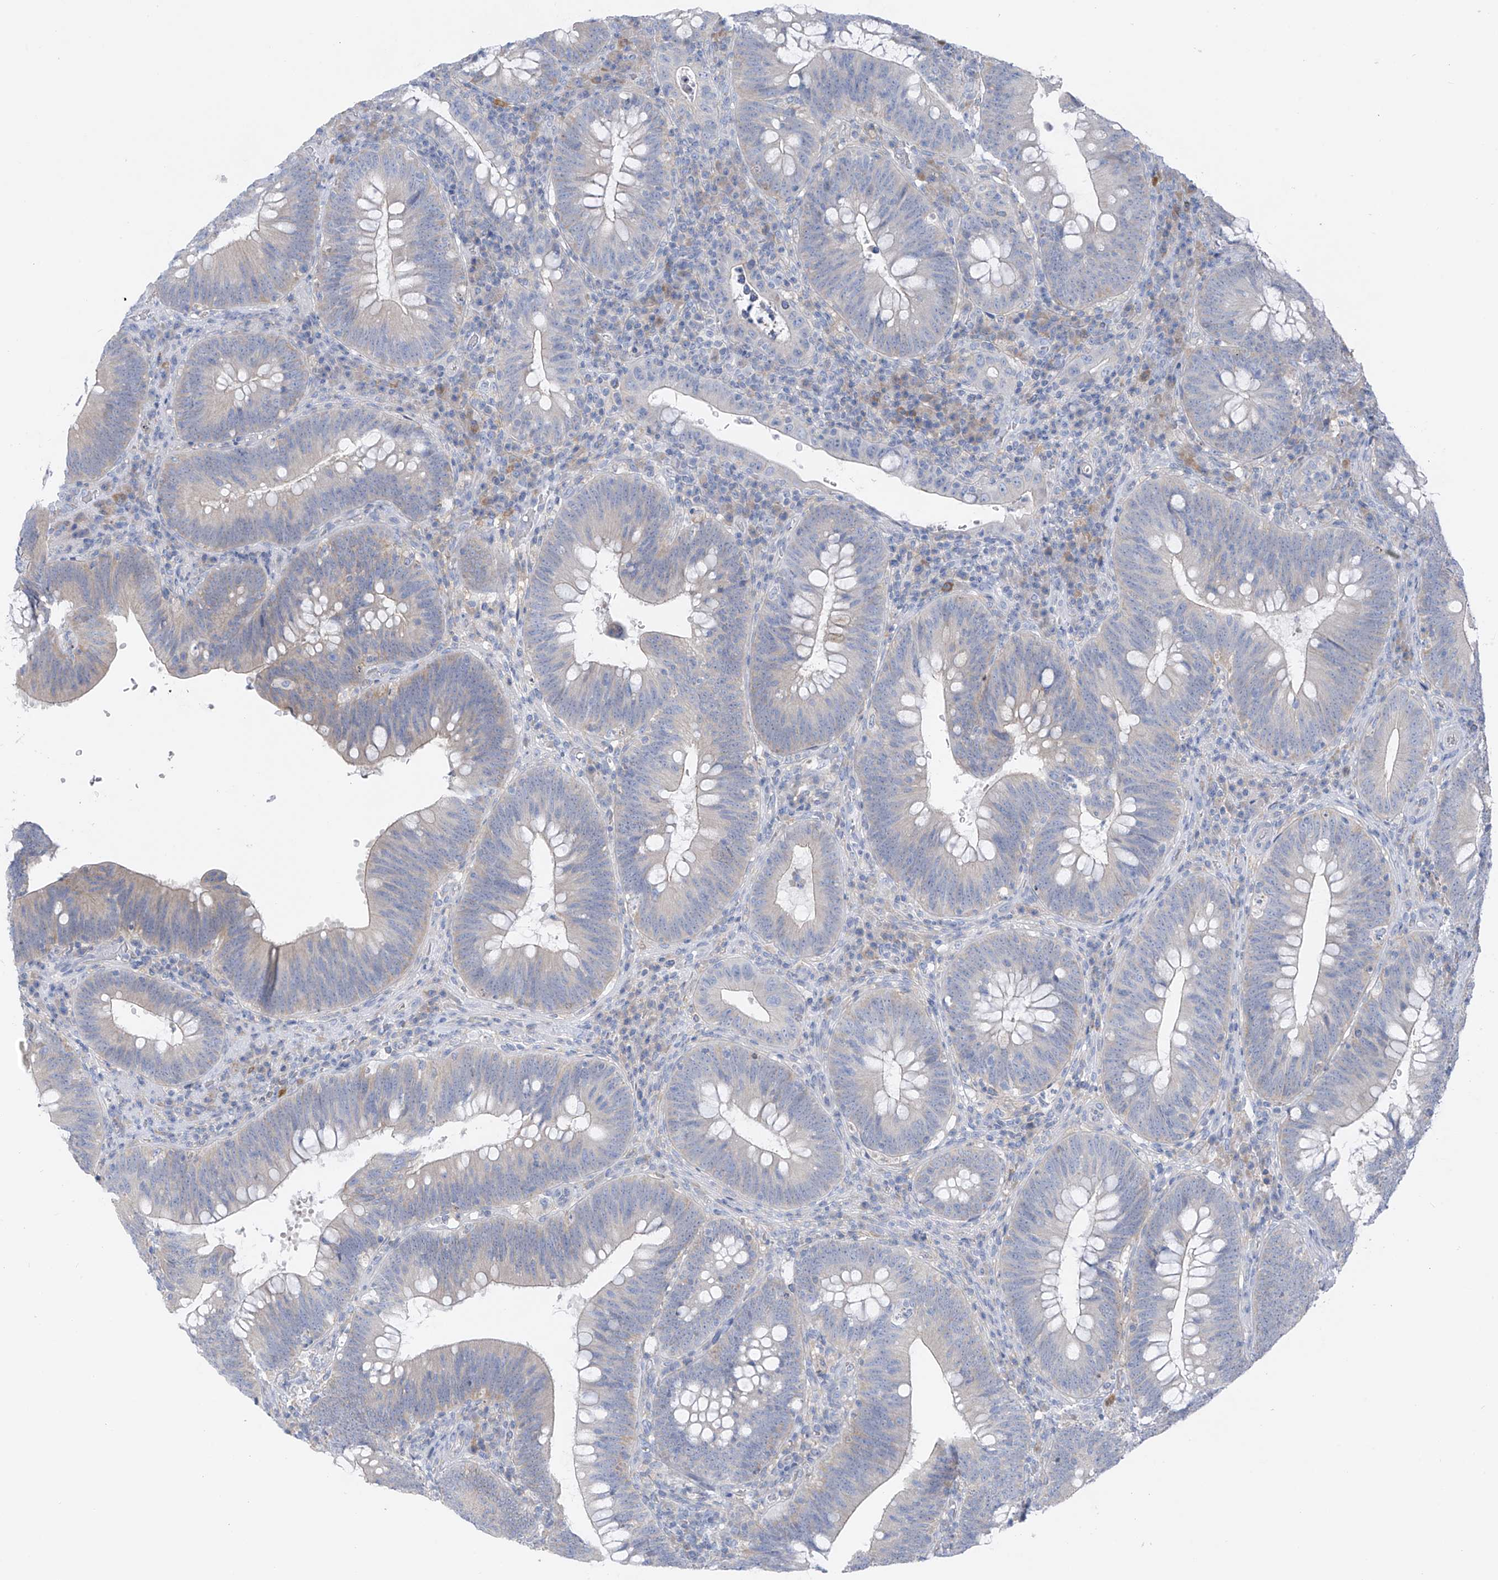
{"staining": {"intensity": "weak", "quantity": "<25%", "location": "cytoplasmic/membranous"}, "tissue": "colorectal cancer", "cell_type": "Tumor cells", "image_type": "cancer", "snomed": [{"axis": "morphology", "description": "Normal tissue, NOS"}, {"axis": "topography", "description": "Colon"}], "caption": "Immunohistochemistry (IHC) of human colorectal cancer demonstrates no staining in tumor cells.", "gene": "POMGNT2", "patient": {"sex": "female", "age": 82}}